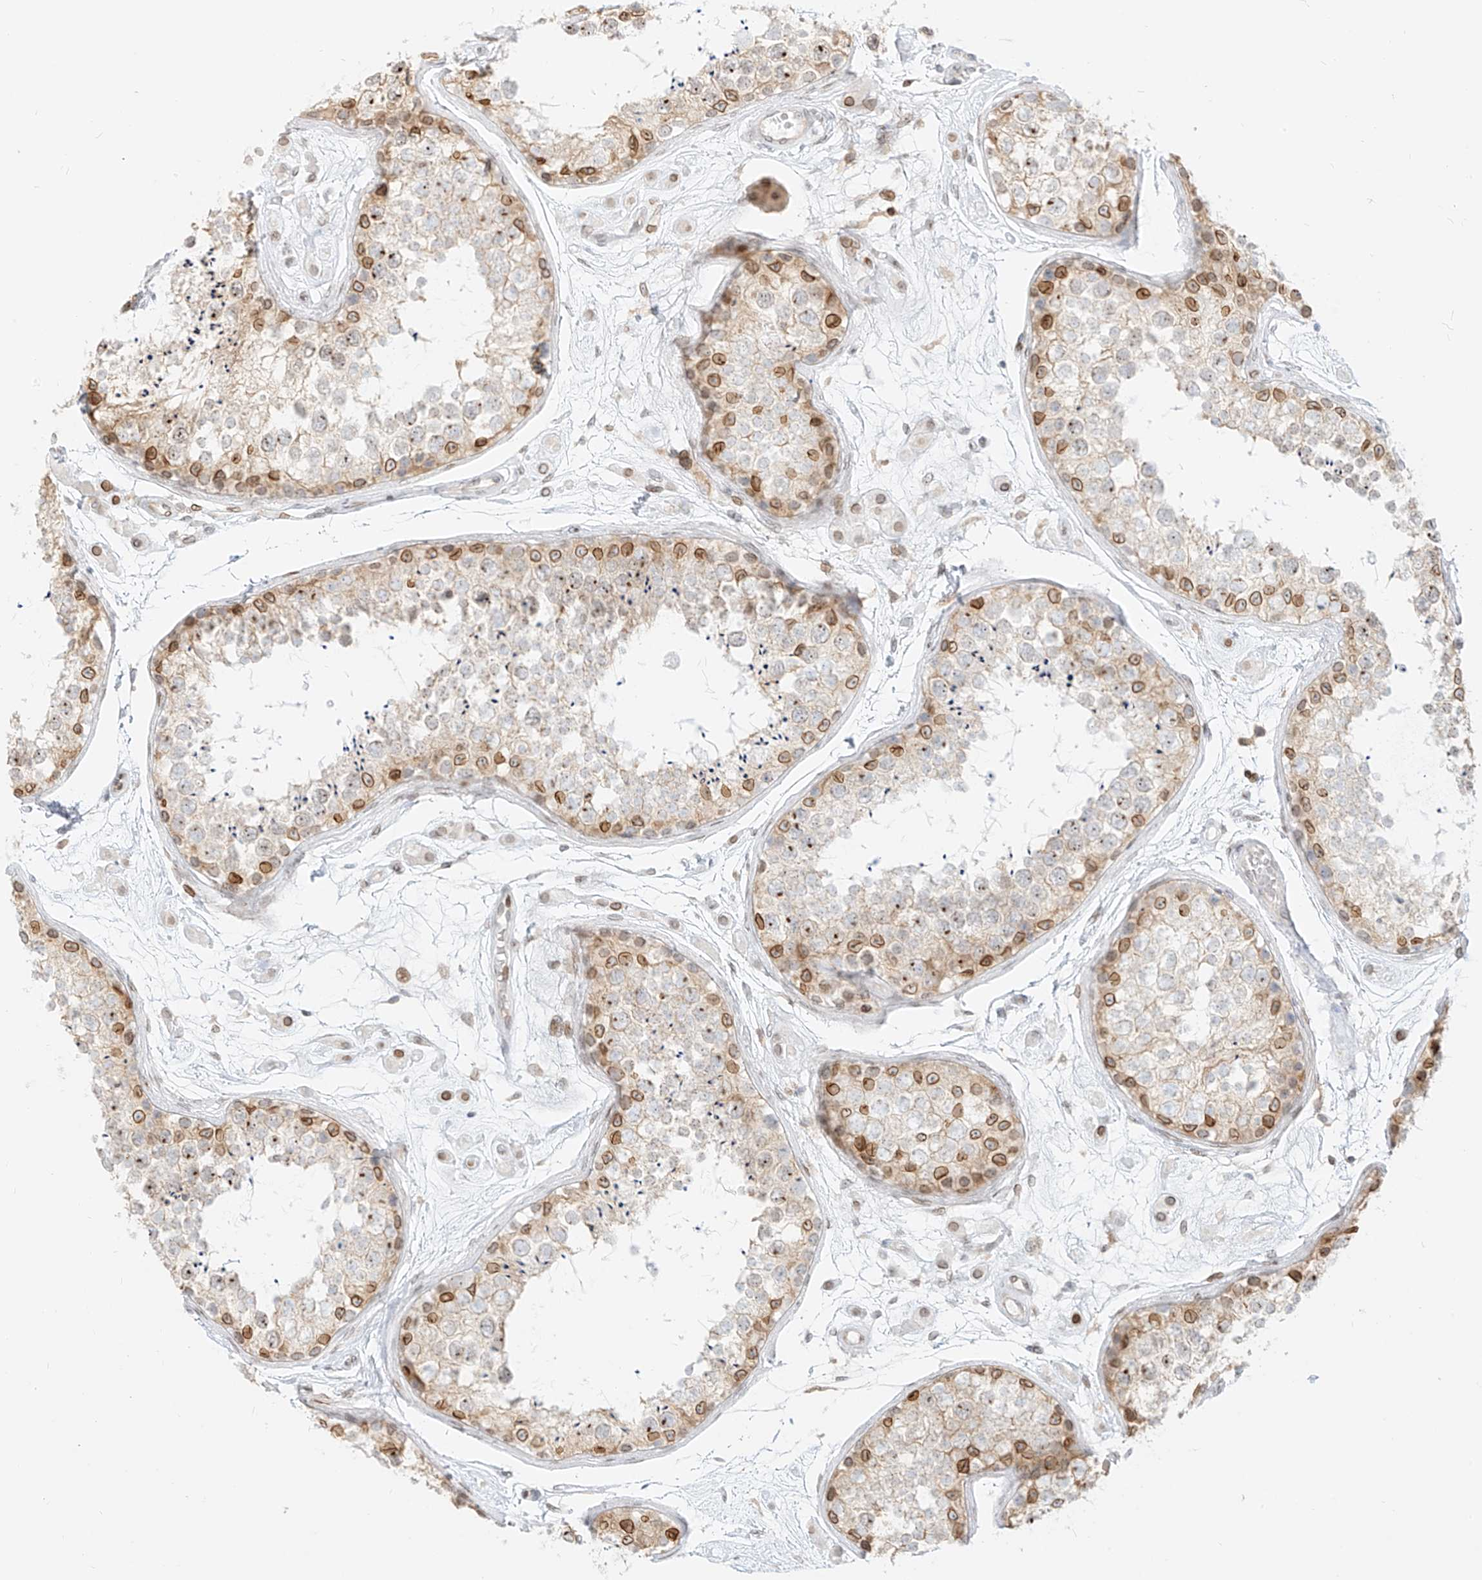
{"staining": {"intensity": "moderate", "quantity": "<25%", "location": "cytoplasmic/membranous,nuclear"}, "tissue": "testis", "cell_type": "Cells in seminiferous ducts", "image_type": "normal", "snomed": [{"axis": "morphology", "description": "Normal tissue, NOS"}, {"axis": "topography", "description": "Testis"}], "caption": "Protein expression analysis of normal human testis reveals moderate cytoplasmic/membranous,nuclear positivity in about <25% of cells in seminiferous ducts. (DAB IHC, brown staining for protein, blue staining for nuclei).", "gene": "NHSL1", "patient": {"sex": "male", "age": 25}}